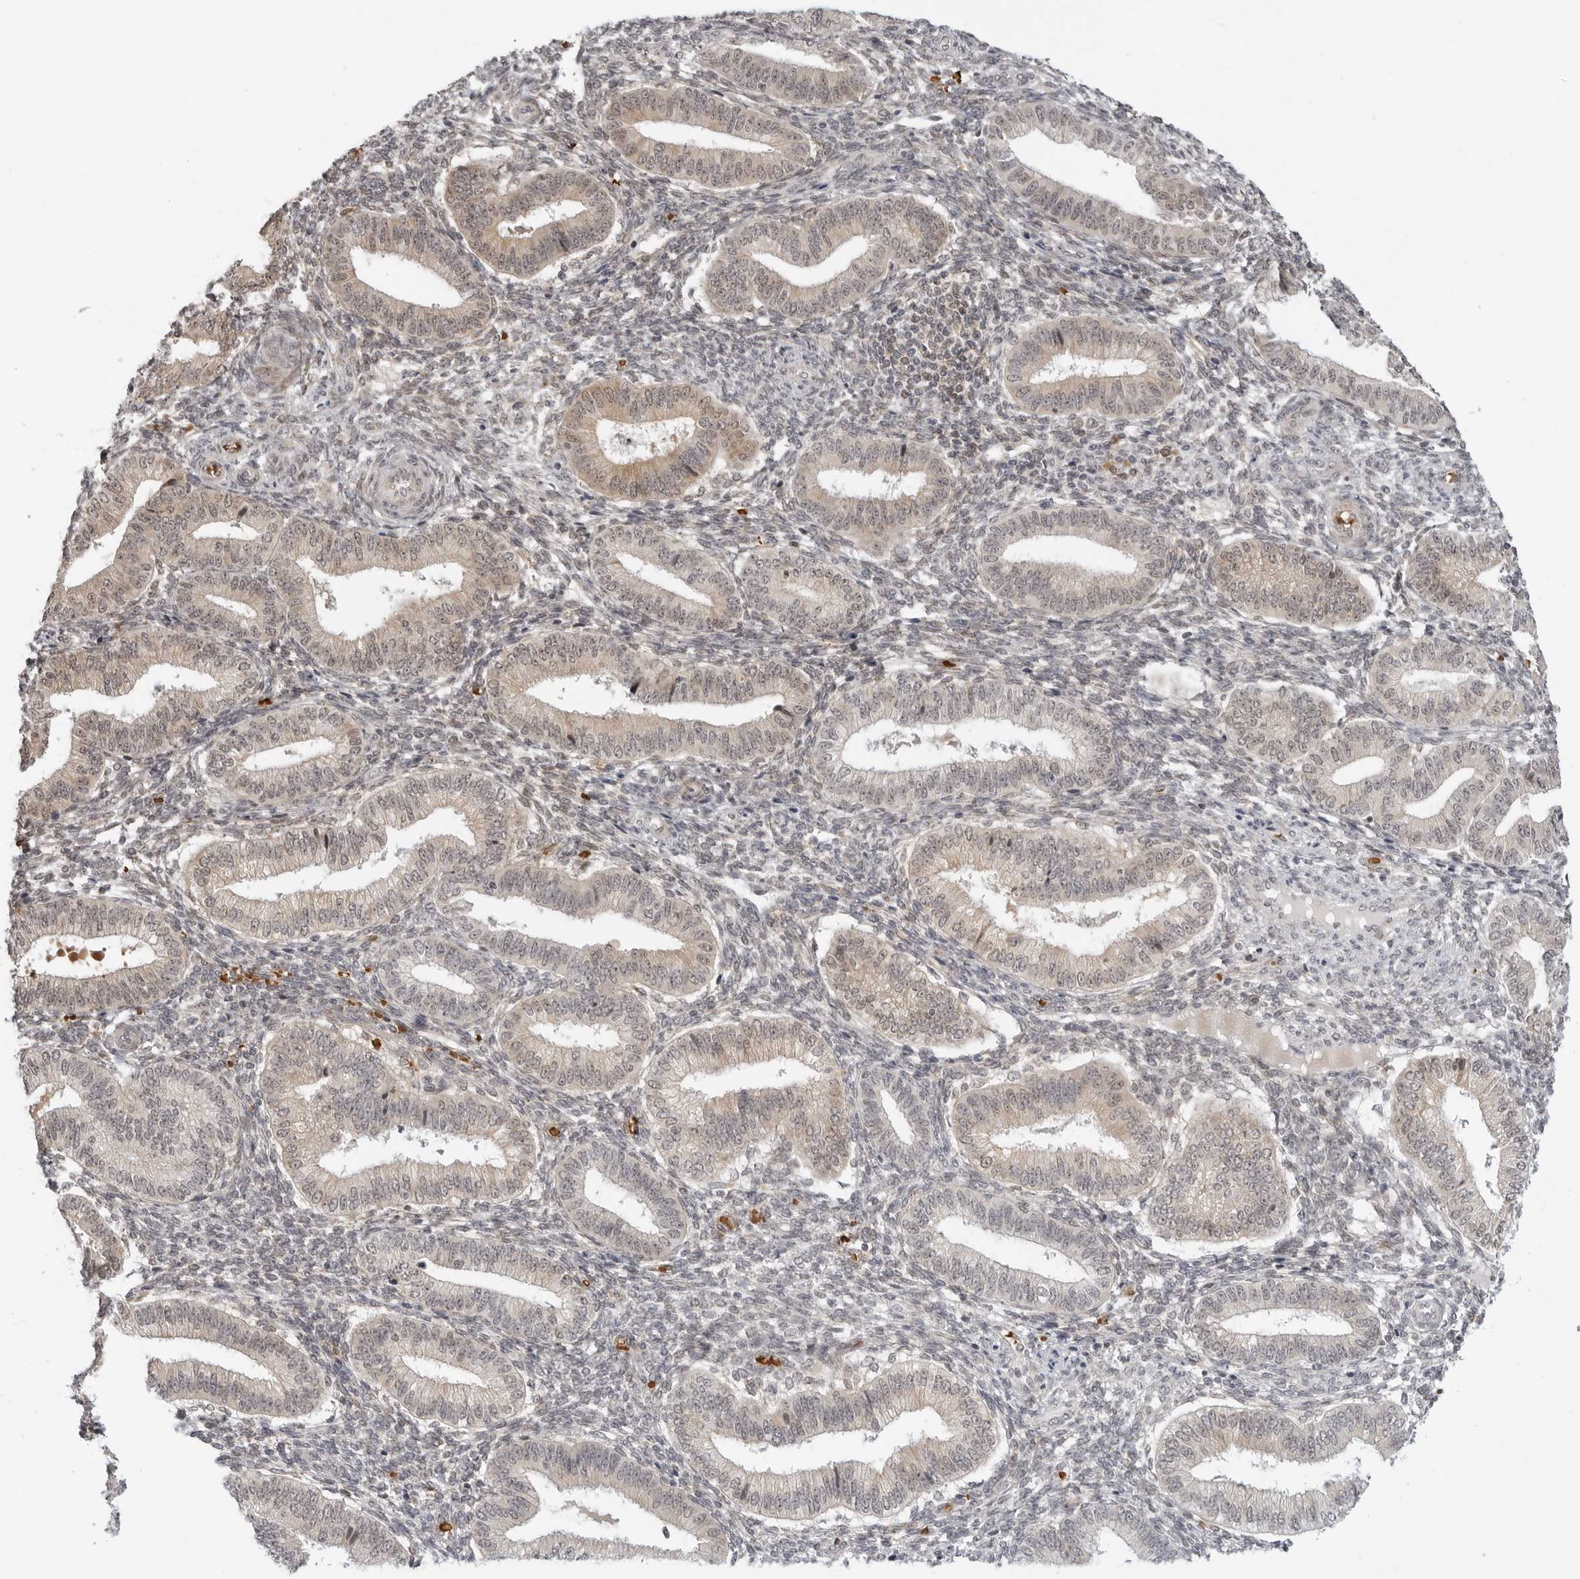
{"staining": {"intensity": "negative", "quantity": "none", "location": "none"}, "tissue": "endometrium", "cell_type": "Cells in endometrial stroma", "image_type": "normal", "snomed": [{"axis": "morphology", "description": "Normal tissue, NOS"}, {"axis": "topography", "description": "Endometrium"}], "caption": "IHC image of benign human endometrium stained for a protein (brown), which demonstrates no expression in cells in endometrial stroma.", "gene": "SUGCT", "patient": {"sex": "female", "age": 39}}